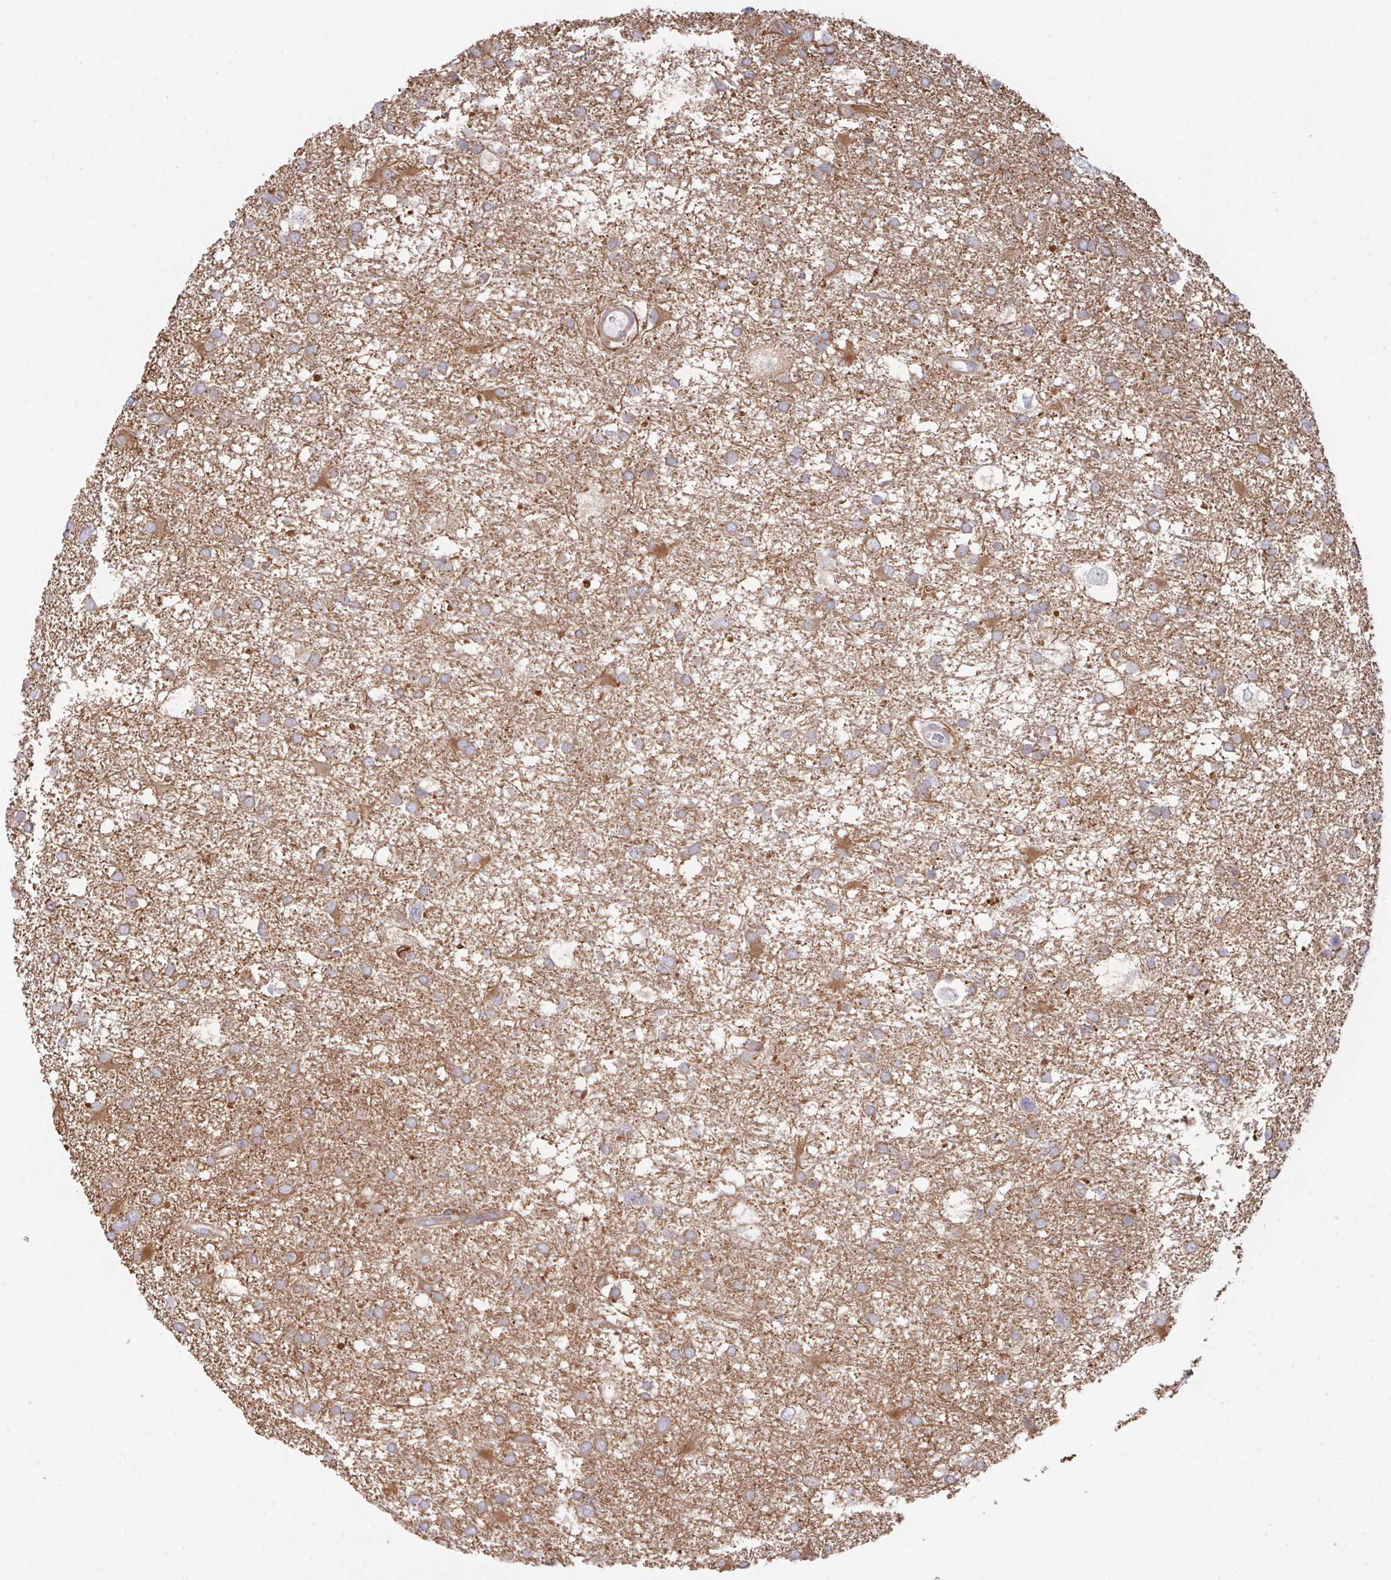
{"staining": {"intensity": "weak", "quantity": "25%-75%", "location": "cytoplasmic/membranous"}, "tissue": "glioma", "cell_type": "Tumor cells", "image_type": "cancer", "snomed": [{"axis": "morphology", "description": "Glioma, malignant, High grade"}, {"axis": "topography", "description": "Brain"}], "caption": "Protein expression analysis of high-grade glioma (malignant) exhibits weak cytoplasmic/membranous positivity in about 25%-75% of tumor cells. (IHC, brightfield microscopy, high magnification).", "gene": "TRIM14", "patient": {"sex": "male", "age": 61}}